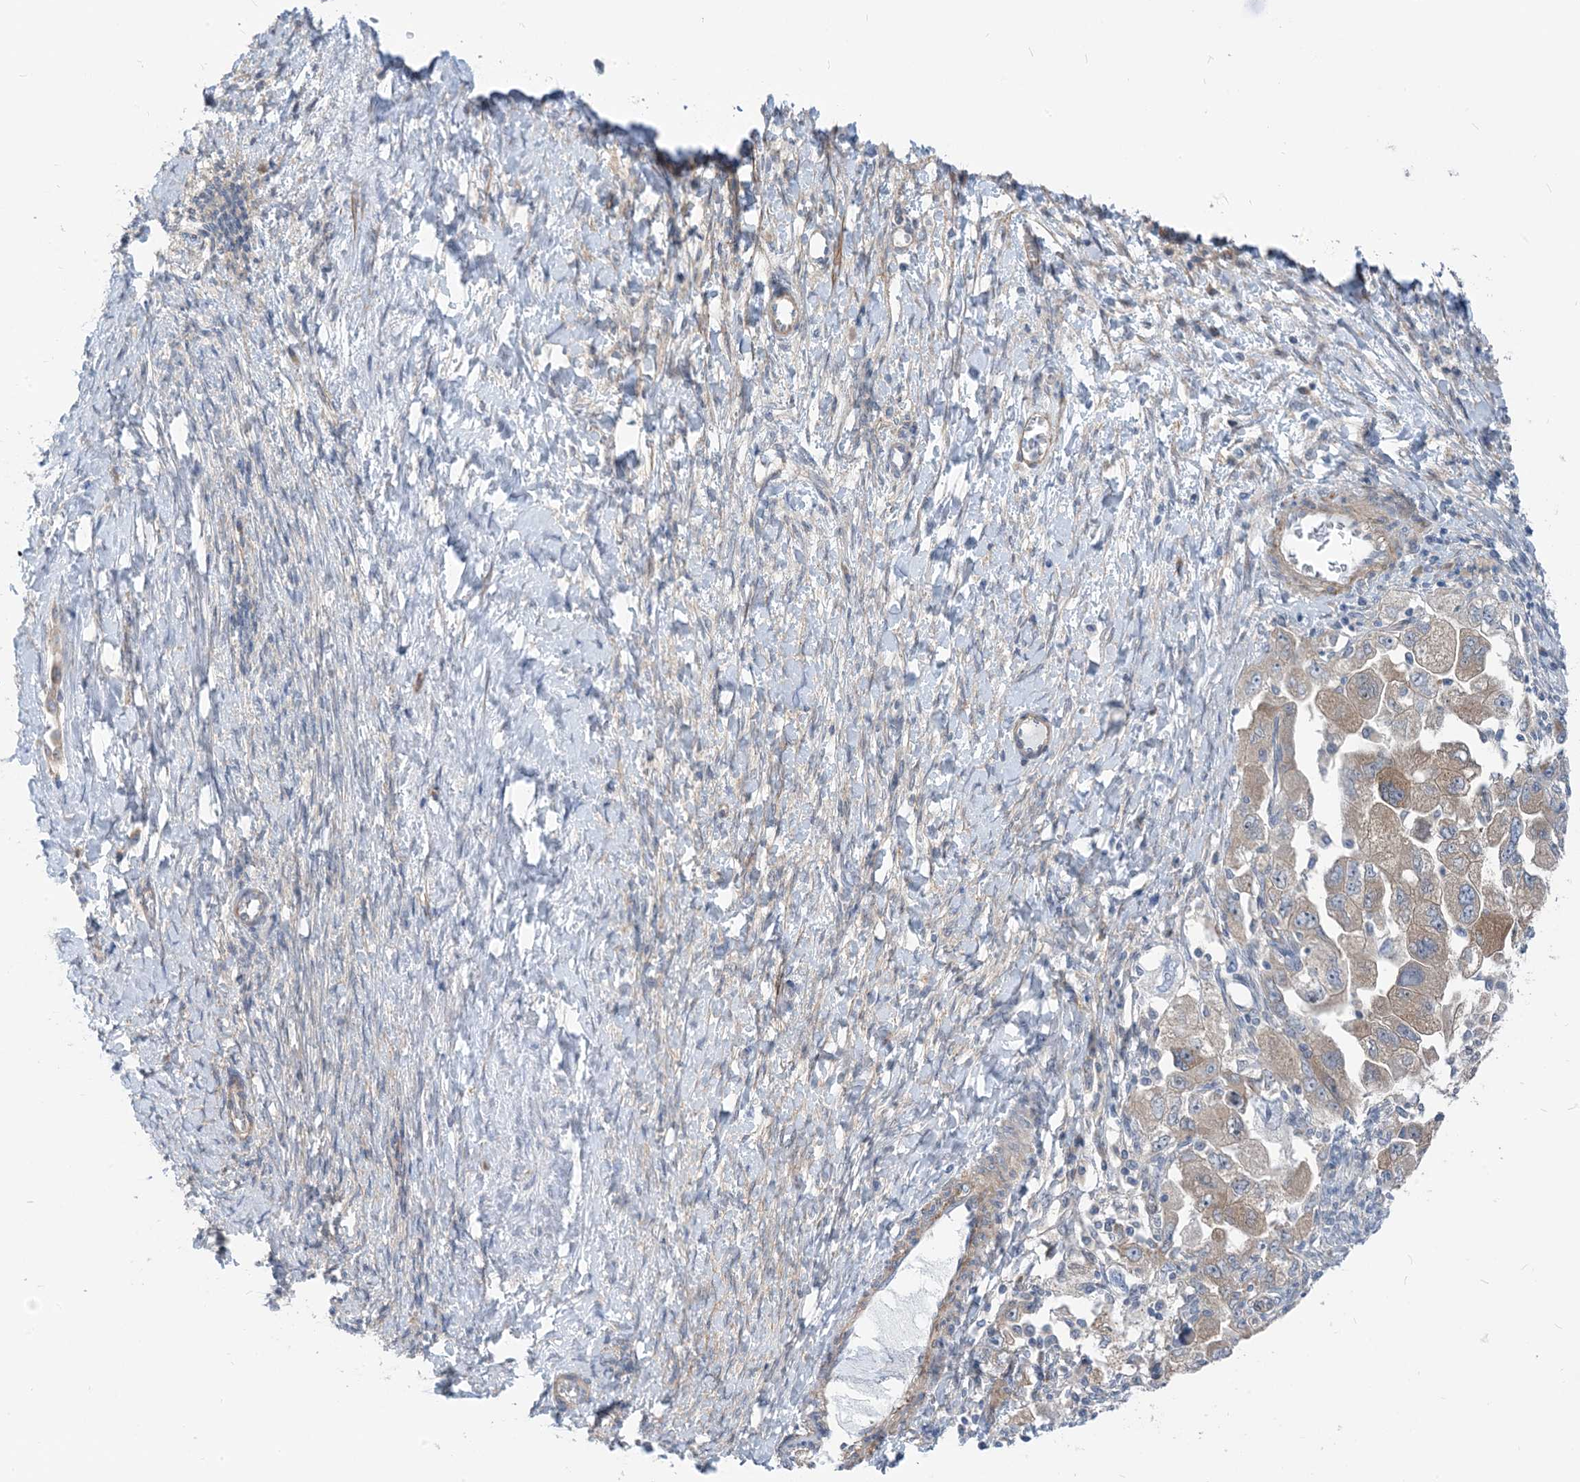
{"staining": {"intensity": "moderate", "quantity": "25%-75%", "location": "cytoplasmic/membranous"}, "tissue": "ovarian cancer", "cell_type": "Tumor cells", "image_type": "cancer", "snomed": [{"axis": "morphology", "description": "Carcinoma, NOS"}, {"axis": "morphology", "description": "Cystadenocarcinoma, serous, NOS"}, {"axis": "topography", "description": "Ovary"}], "caption": "High-magnification brightfield microscopy of serous cystadenocarcinoma (ovarian) stained with DAB (brown) and counterstained with hematoxylin (blue). tumor cells exhibit moderate cytoplasmic/membranous positivity is present in about25%-75% of cells.", "gene": "PLEKHA3", "patient": {"sex": "female", "age": 69}}